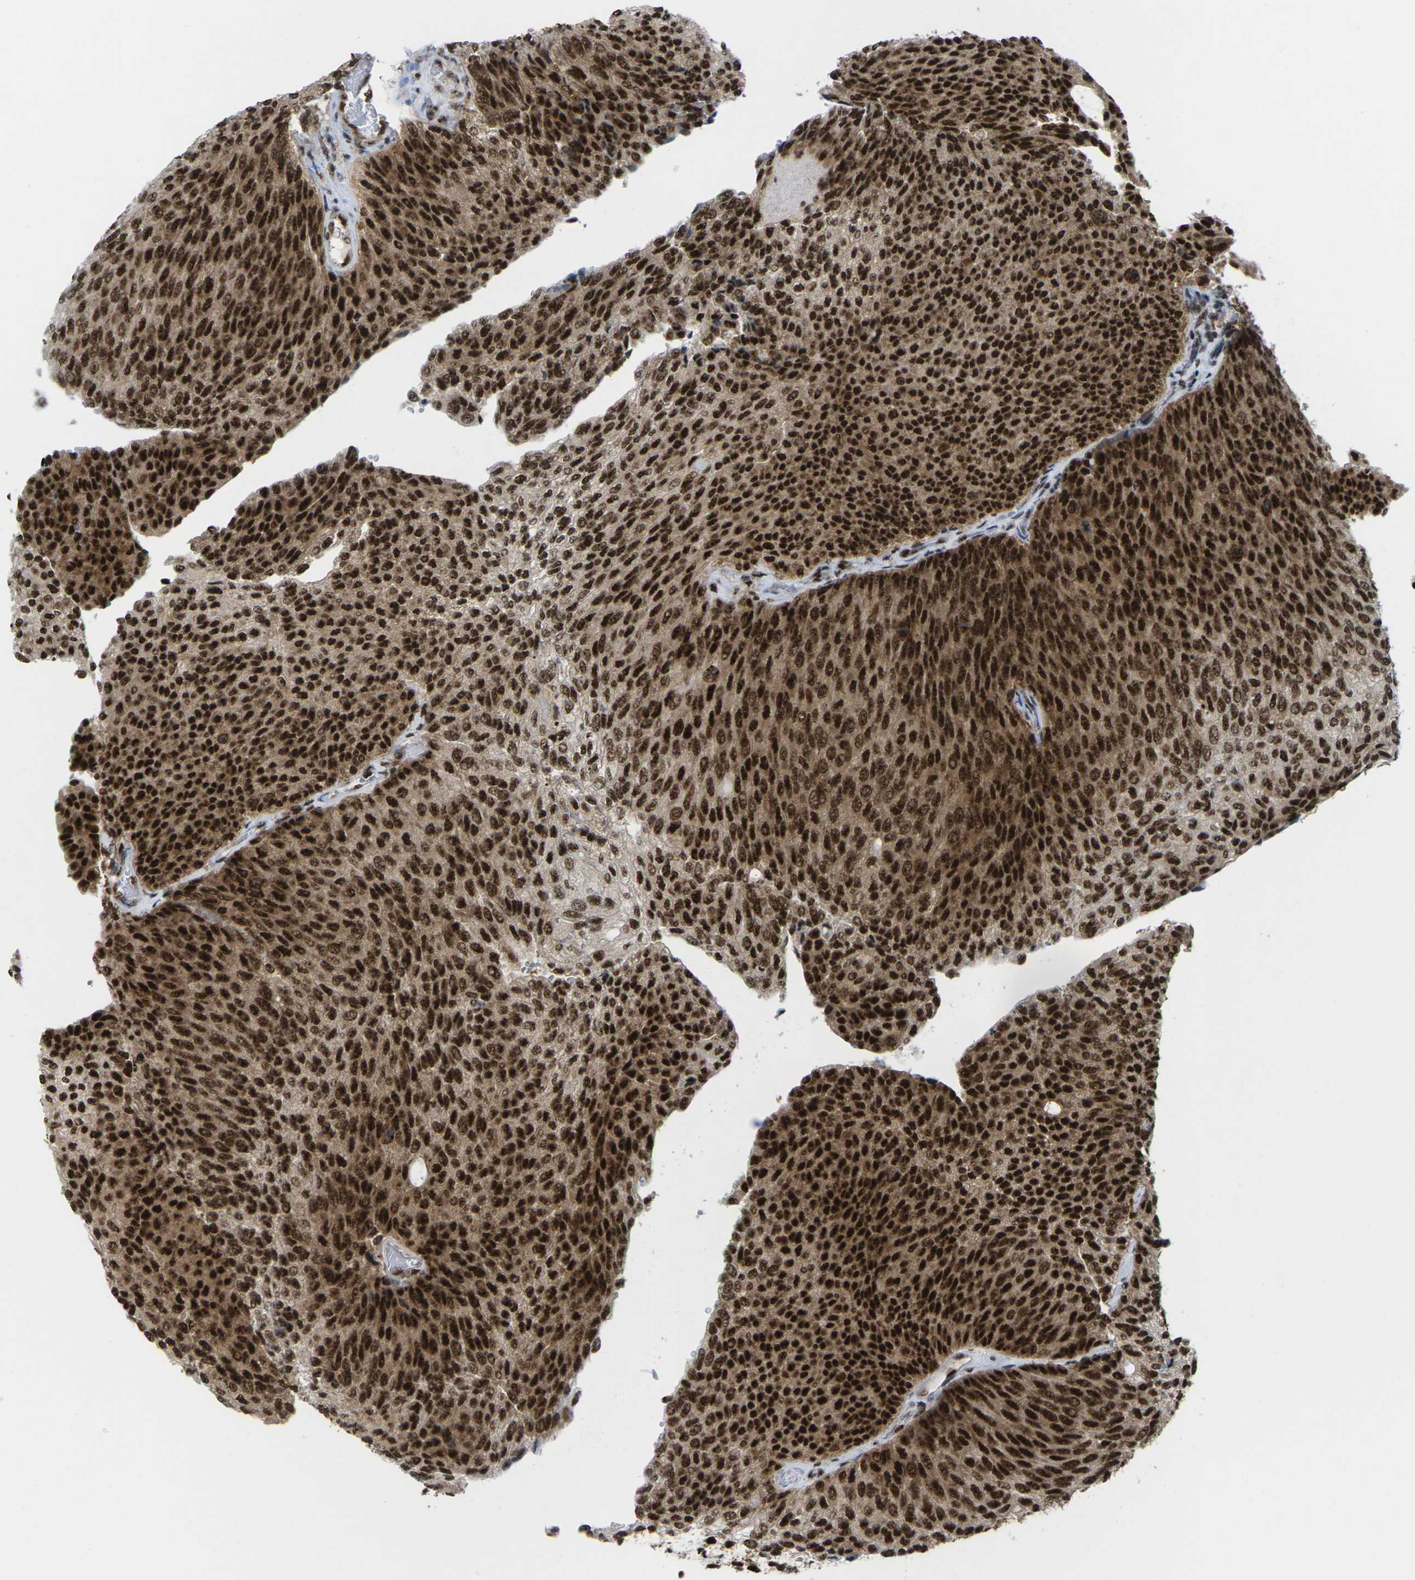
{"staining": {"intensity": "strong", "quantity": ">75%", "location": "cytoplasmic/membranous,nuclear"}, "tissue": "urothelial cancer", "cell_type": "Tumor cells", "image_type": "cancer", "snomed": [{"axis": "morphology", "description": "Urothelial carcinoma, Low grade"}, {"axis": "topography", "description": "Urinary bladder"}], "caption": "The micrograph reveals immunohistochemical staining of urothelial cancer. There is strong cytoplasmic/membranous and nuclear staining is identified in approximately >75% of tumor cells.", "gene": "MAGOH", "patient": {"sex": "female", "age": 79}}